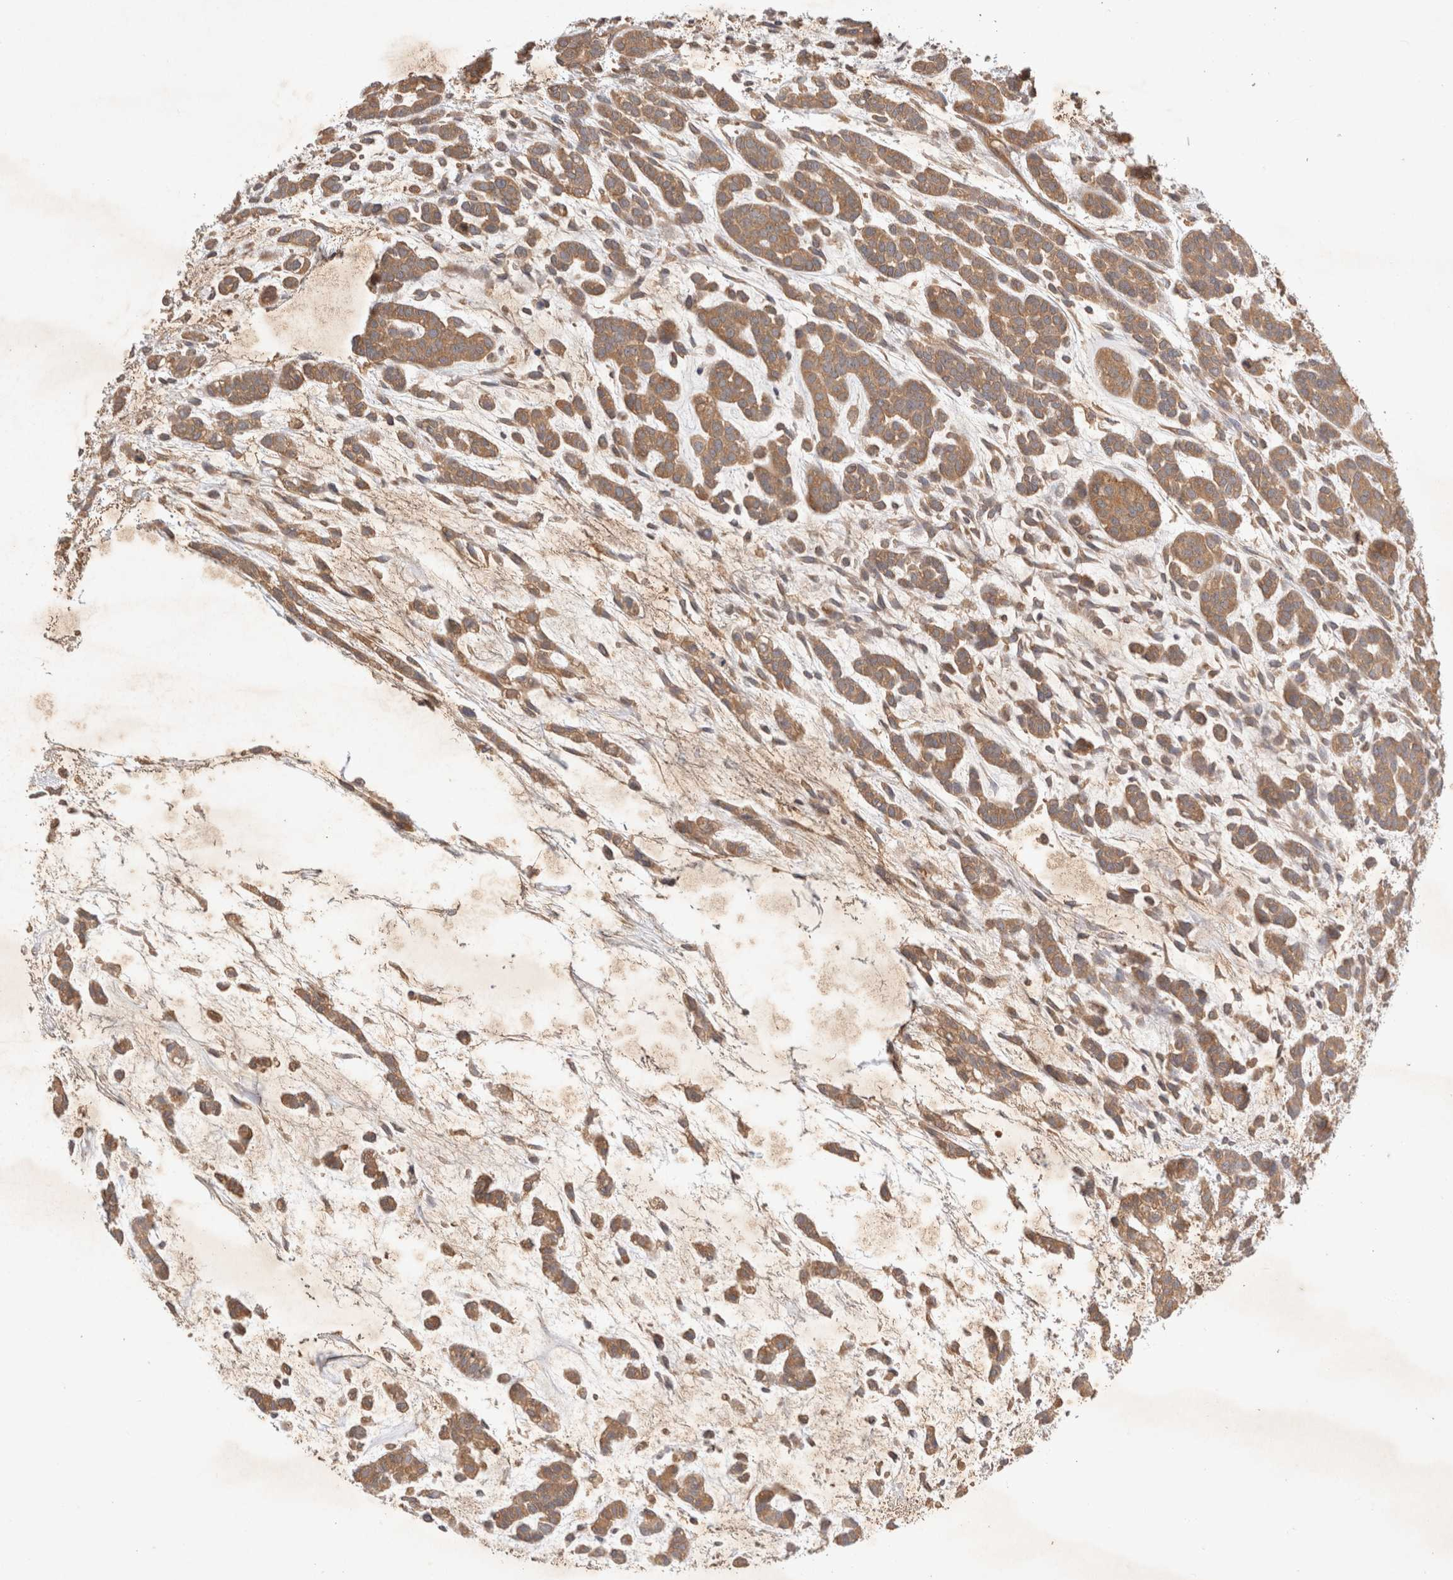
{"staining": {"intensity": "moderate", "quantity": ">75%", "location": "cytoplasmic/membranous"}, "tissue": "head and neck cancer", "cell_type": "Tumor cells", "image_type": "cancer", "snomed": [{"axis": "morphology", "description": "Adenocarcinoma, NOS"}, {"axis": "morphology", "description": "Adenoma, NOS"}, {"axis": "topography", "description": "Head-Neck"}], "caption": "Tumor cells show medium levels of moderate cytoplasmic/membranous positivity in approximately >75% of cells in head and neck cancer.", "gene": "YES1", "patient": {"sex": "female", "age": 55}}